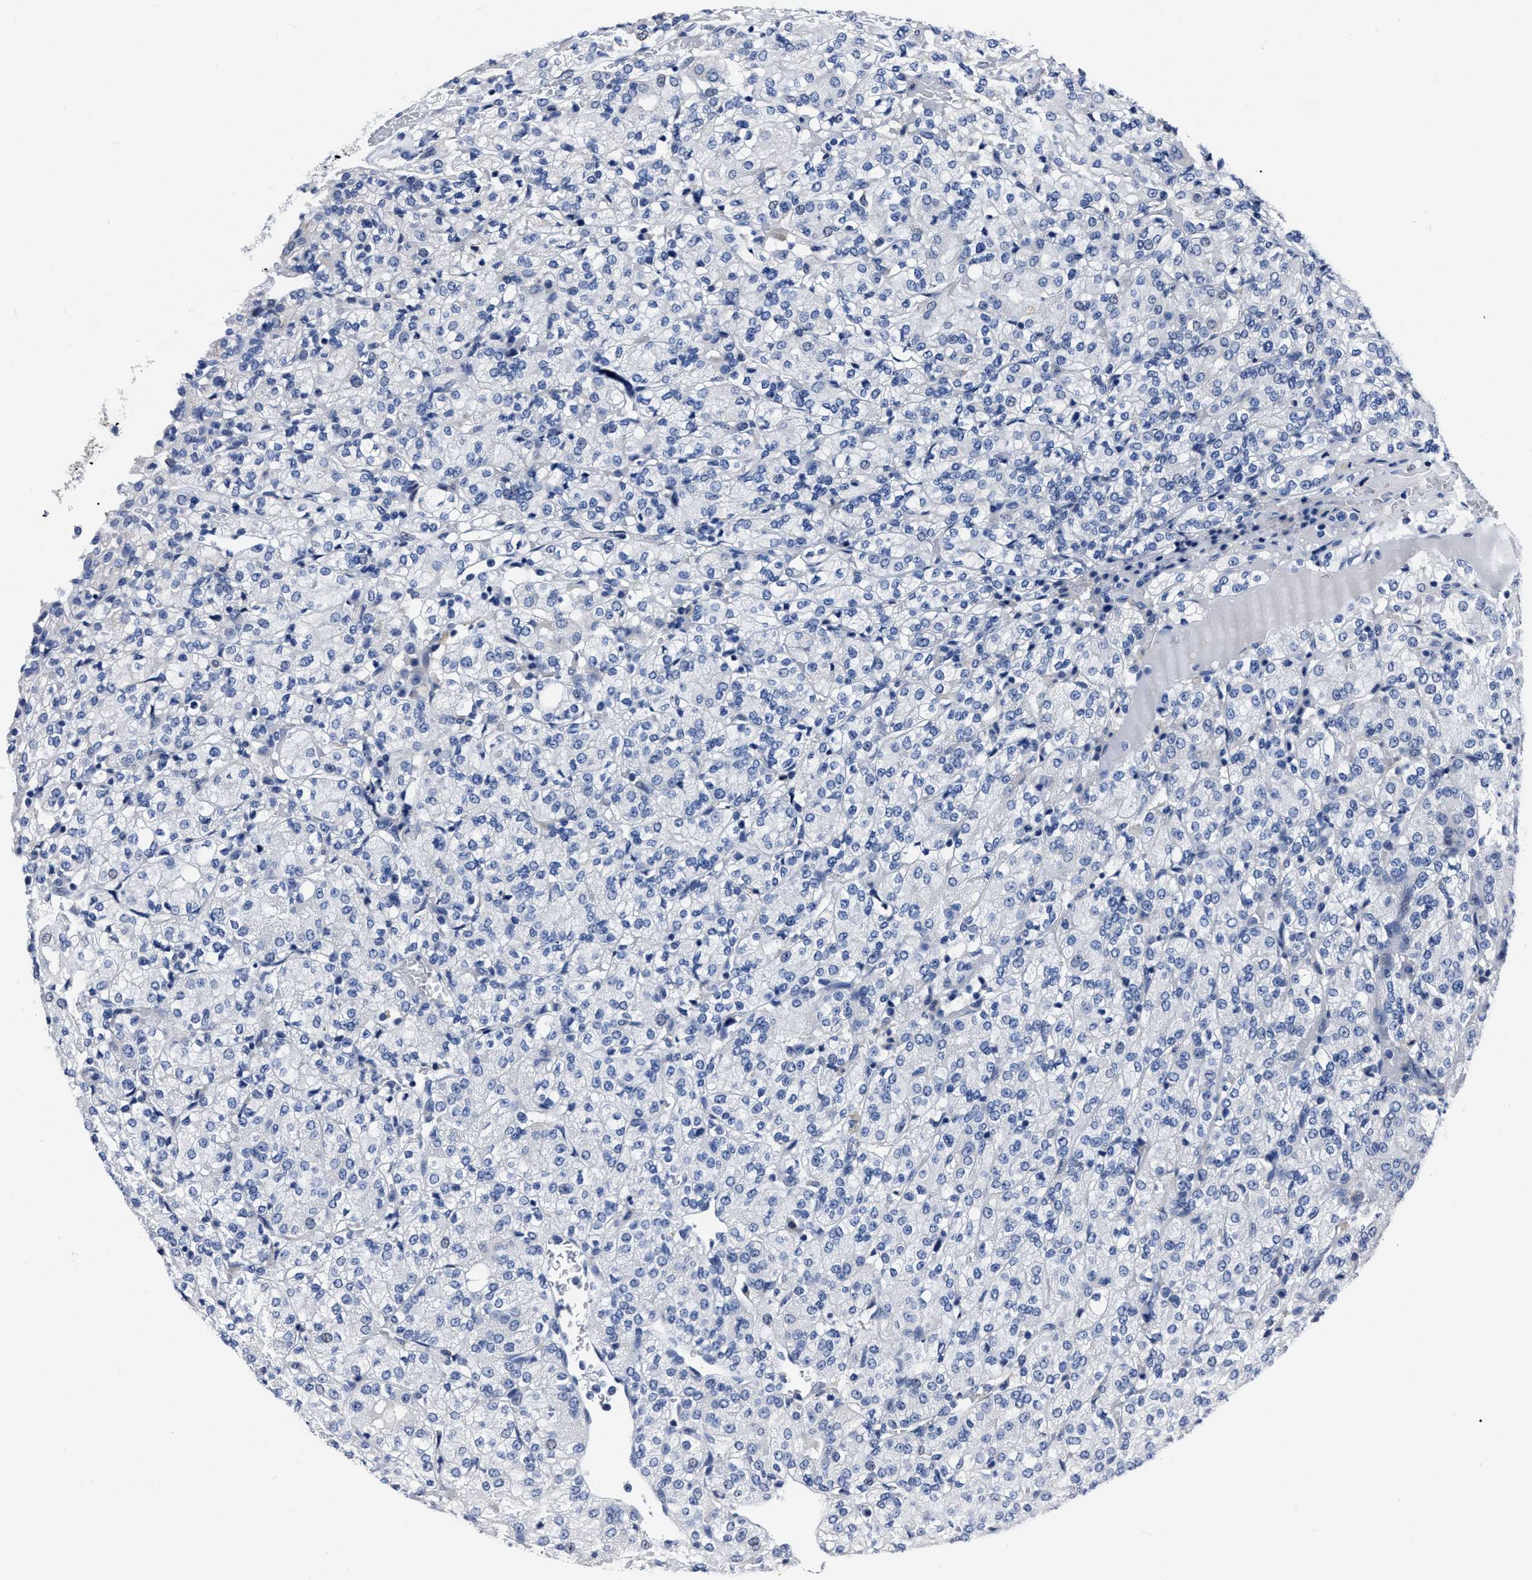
{"staining": {"intensity": "negative", "quantity": "none", "location": "none"}, "tissue": "renal cancer", "cell_type": "Tumor cells", "image_type": "cancer", "snomed": [{"axis": "morphology", "description": "Adenocarcinoma, NOS"}, {"axis": "topography", "description": "Kidney"}], "caption": "Tumor cells are negative for protein expression in human renal adenocarcinoma.", "gene": "MOV10L1", "patient": {"sex": "male", "age": 77}}